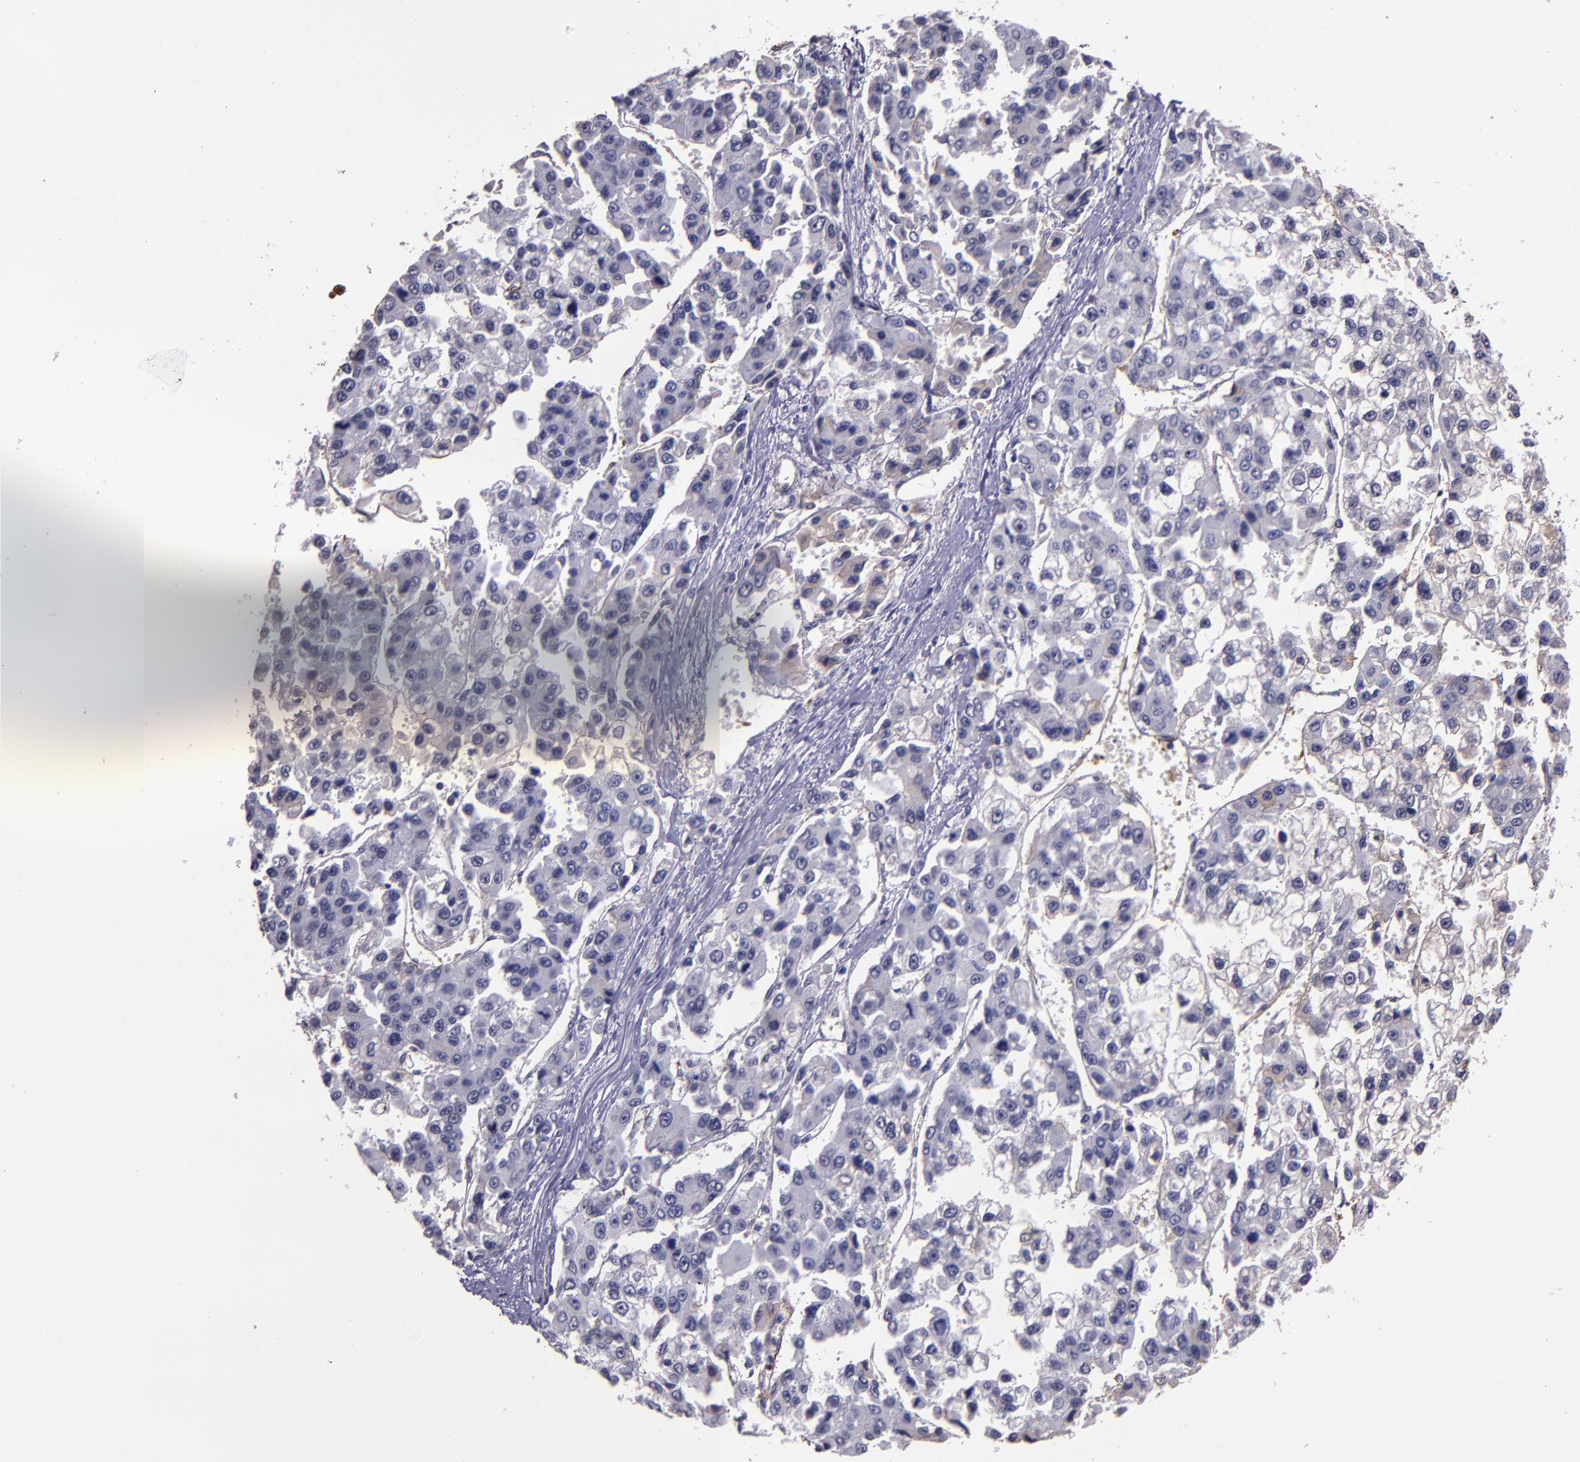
{"staining": {"intensity": "weak", "quantity": "<25%", "location": "cytoplasmic/membranous"}, "tissue": "liver cancer", "cell_type": "Tumor cells", "image_type": "cancer", "snomed": [{"axis": "morphology", "description": "Carcinoma, Hepatocellular, NOS"}, {"axis": "topography", "description": "Liver"}], "caption": "Micrograph shows no protein staining in tumor cells of liver hepatocellular carcinoma tissue.", "gene": "A2M", "patient": {"sex": "female", "age": 66}}